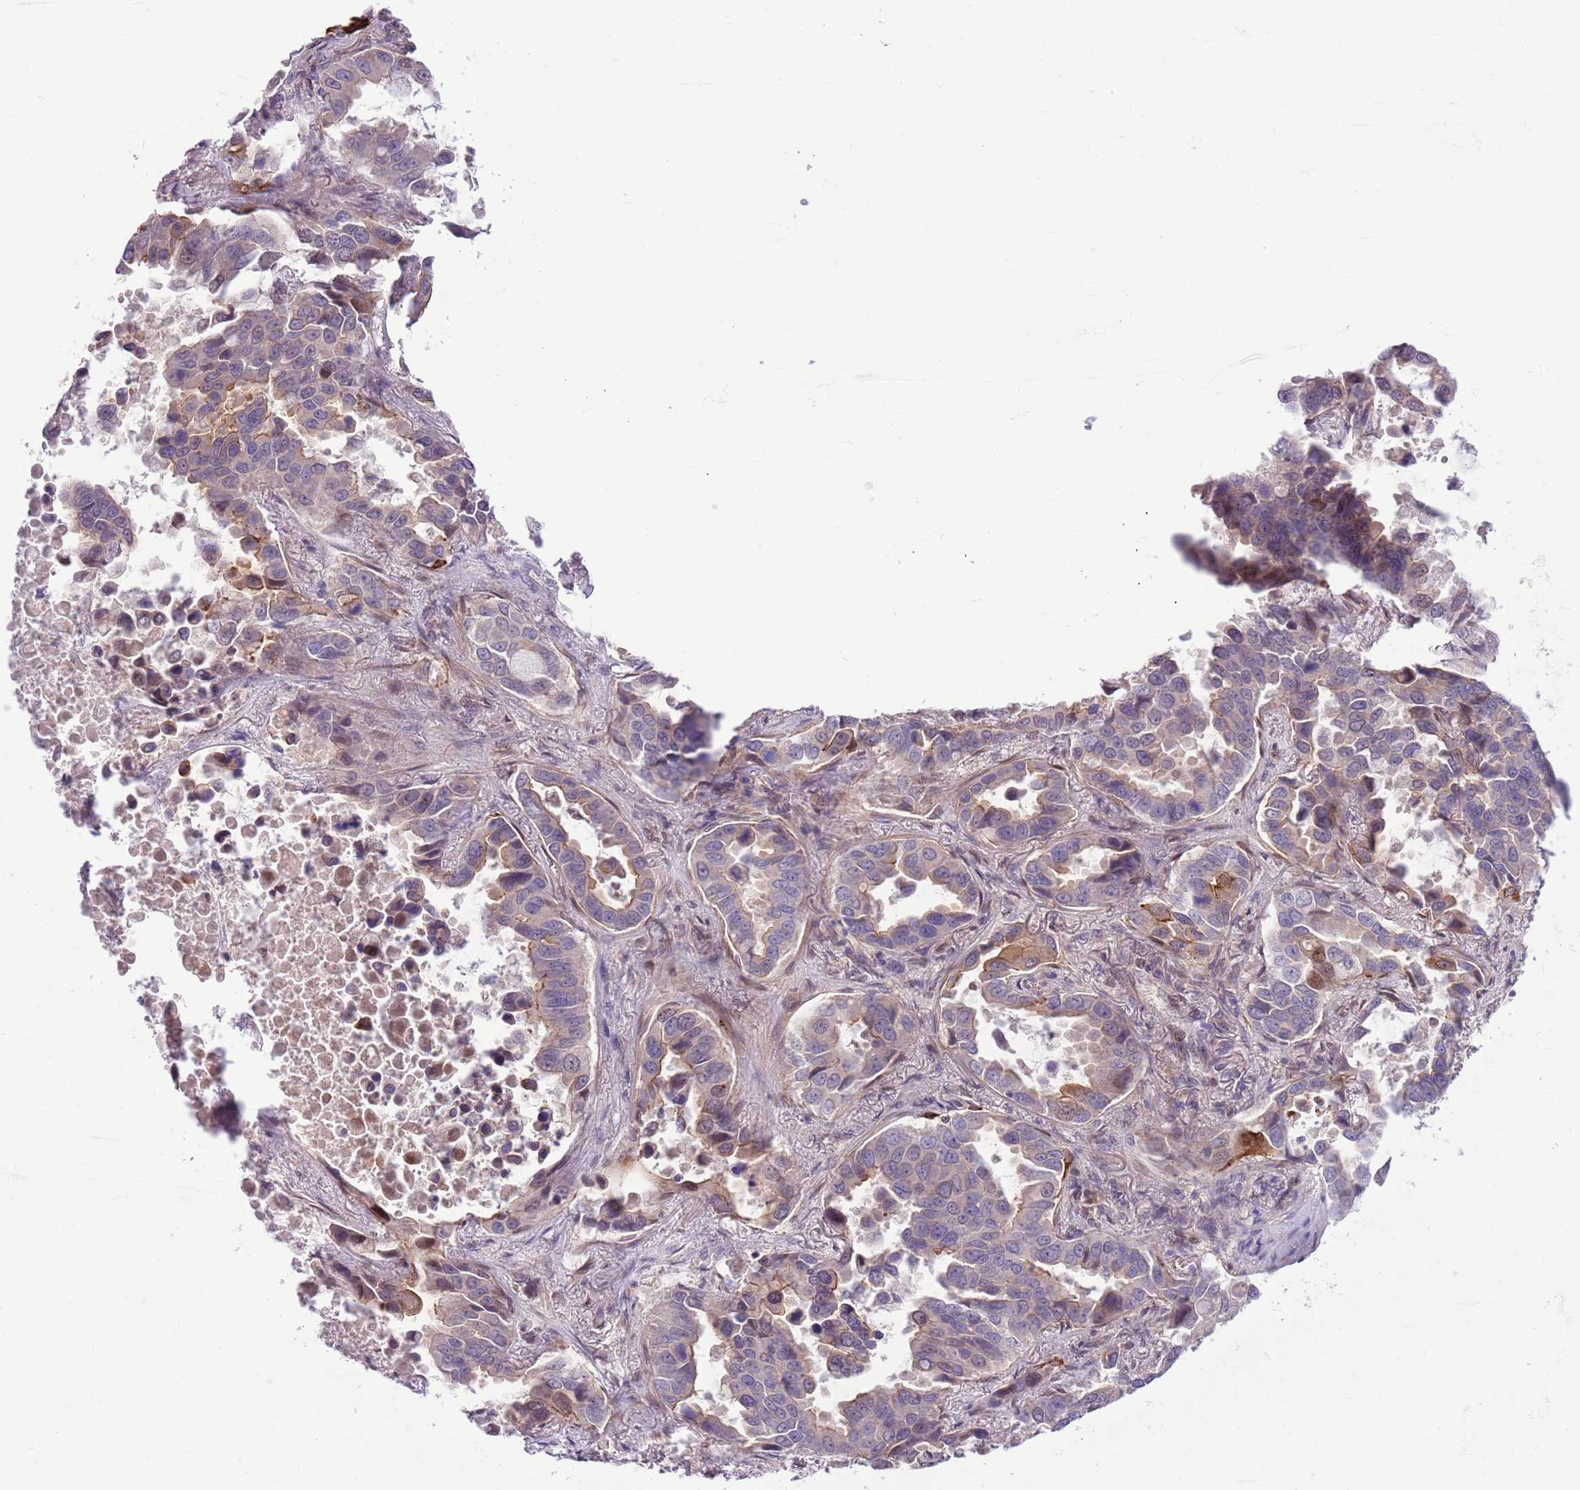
{"staining": {"intensity": "moderate", "quantity": "<25%", "location": "cytoplasmic/membranous,nuclear"}, "tissue": "lung cancer", "cell_type": "Tumor cells", "image_type": "cancer", "snomed": [{"axis": "morphology", "description": "Adenocarcinoma, NOS"}, {"axis": "topography", "description": "Lung"}], "caption": "Protein expression analysis of human lung adenocarcinoma reveals moderate cytoplasmic/membranous and nuclear staining in about <25% of tumor cells.", "gene": "CCND2", "patient": {"sex": "male", "age": 64}}